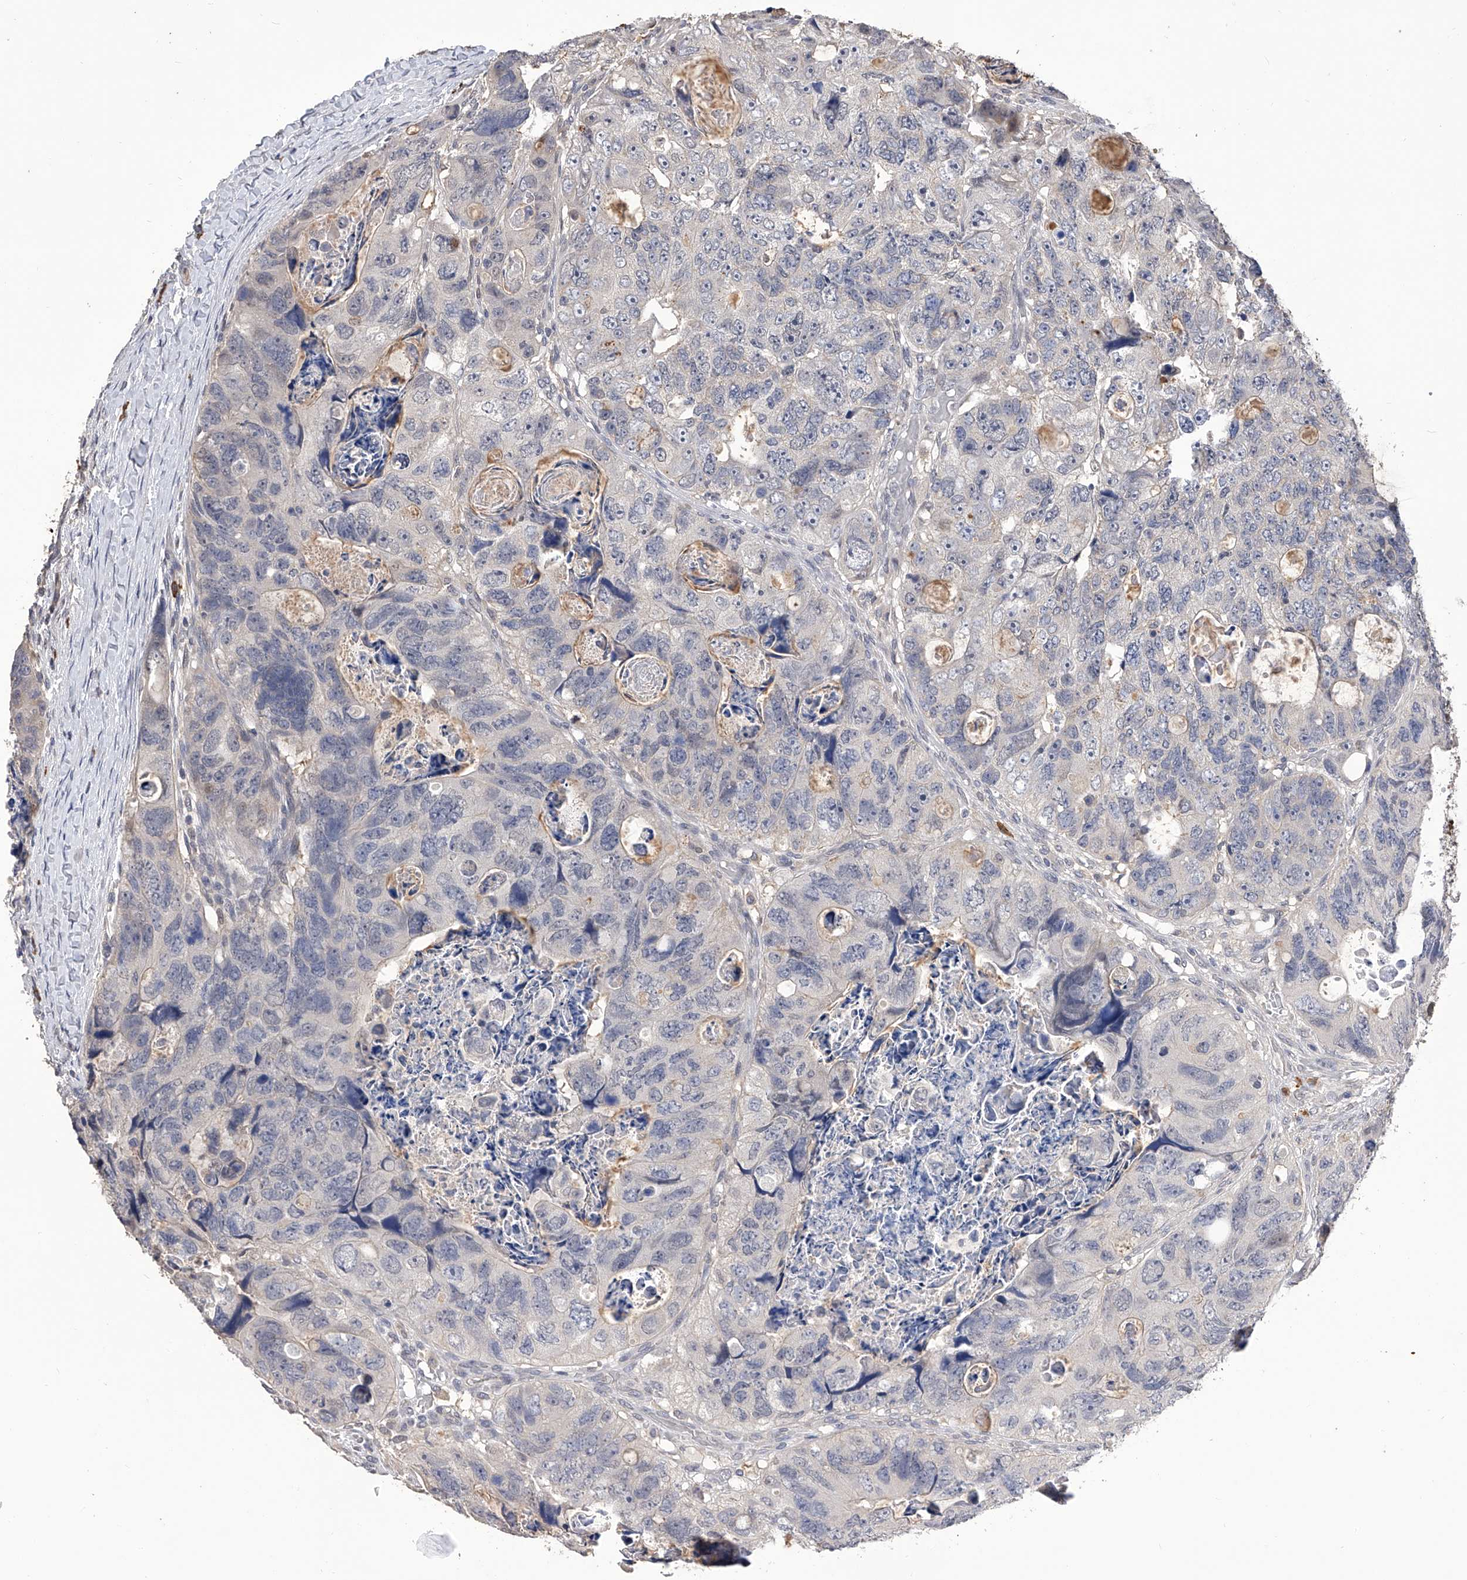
{"staining": {"intensity": "negative", "quantity": "none", "location": "none"}, "tissue": "colorectal cancer", "cell_type": "Tumor cells", "image_type": "cancer", "snomed": [{"axis": "morphology", "description": "Adenocarcinoma, NOS"}, {"axis": "topography", "description": "Rectum"}], "caption": "IHC histopathology image of neoplastic tissue: colorectal cancer stained with DAB reveals no significant protein staining in tumor cells.", "gene": "CFAP410", "patient": {"sex": "male", "age": 59}}